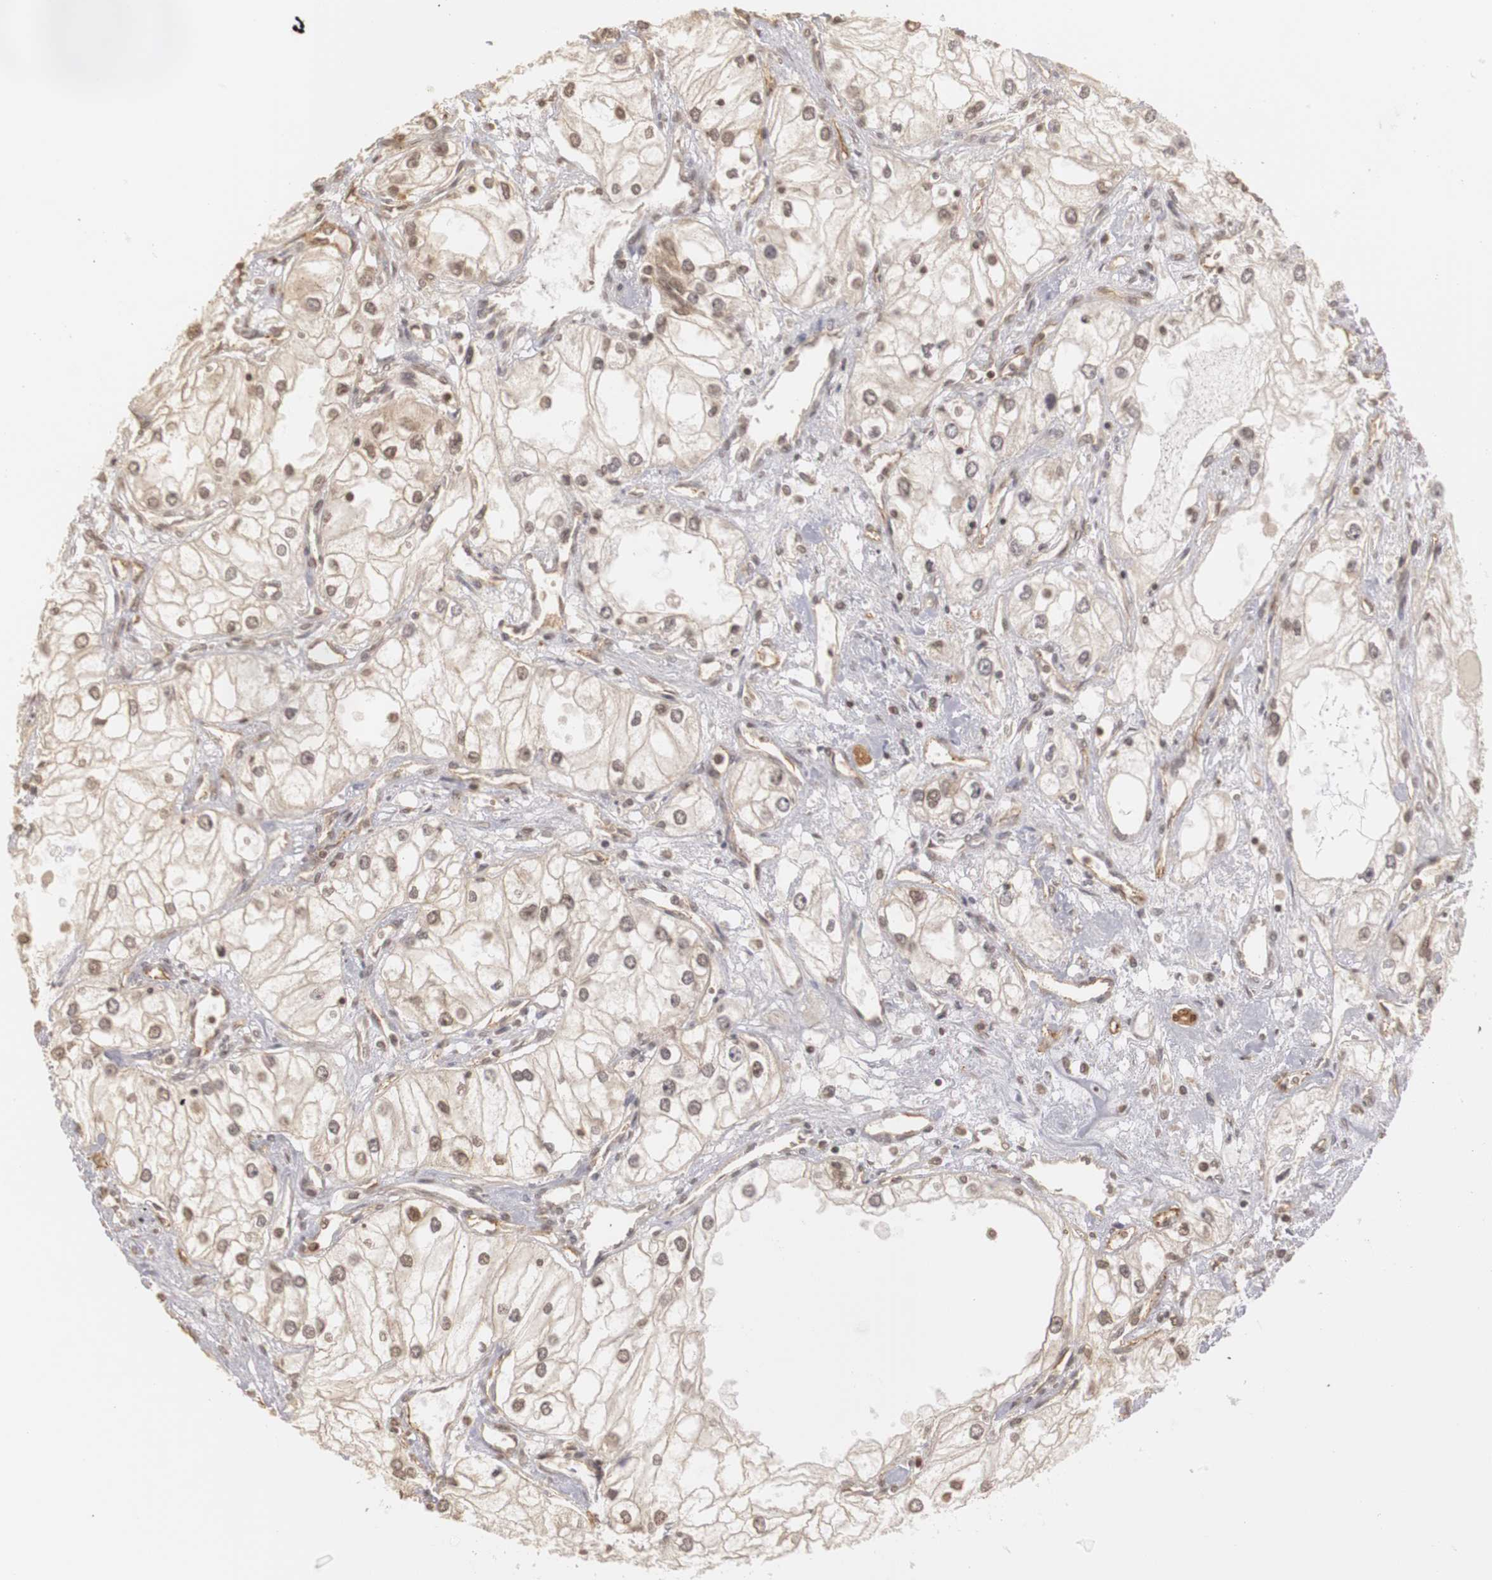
{"staining": {"intensity": "weak", "quantity": "25%-75%", "location": "cytoplasmic/membranous,nuclear"}, "tissue": "renal cancer", "cell_type": "Tumor cells", "image_type": "cancer", "snomed": [{"axis": "morphology", "description": "Adenocarcinoma, NOS"}, {"axis": "topography", "description": "Kidney"}], "caption": "There is low levels of weak cytoplasmic/membranous and nuclear expression in tumor cells of renal adenocarcinoma, as demonstrated by immunohistochemical staining (brown color).", "gene": "PLEKHA1", "patient": {"sex": "male", "age": 57}}